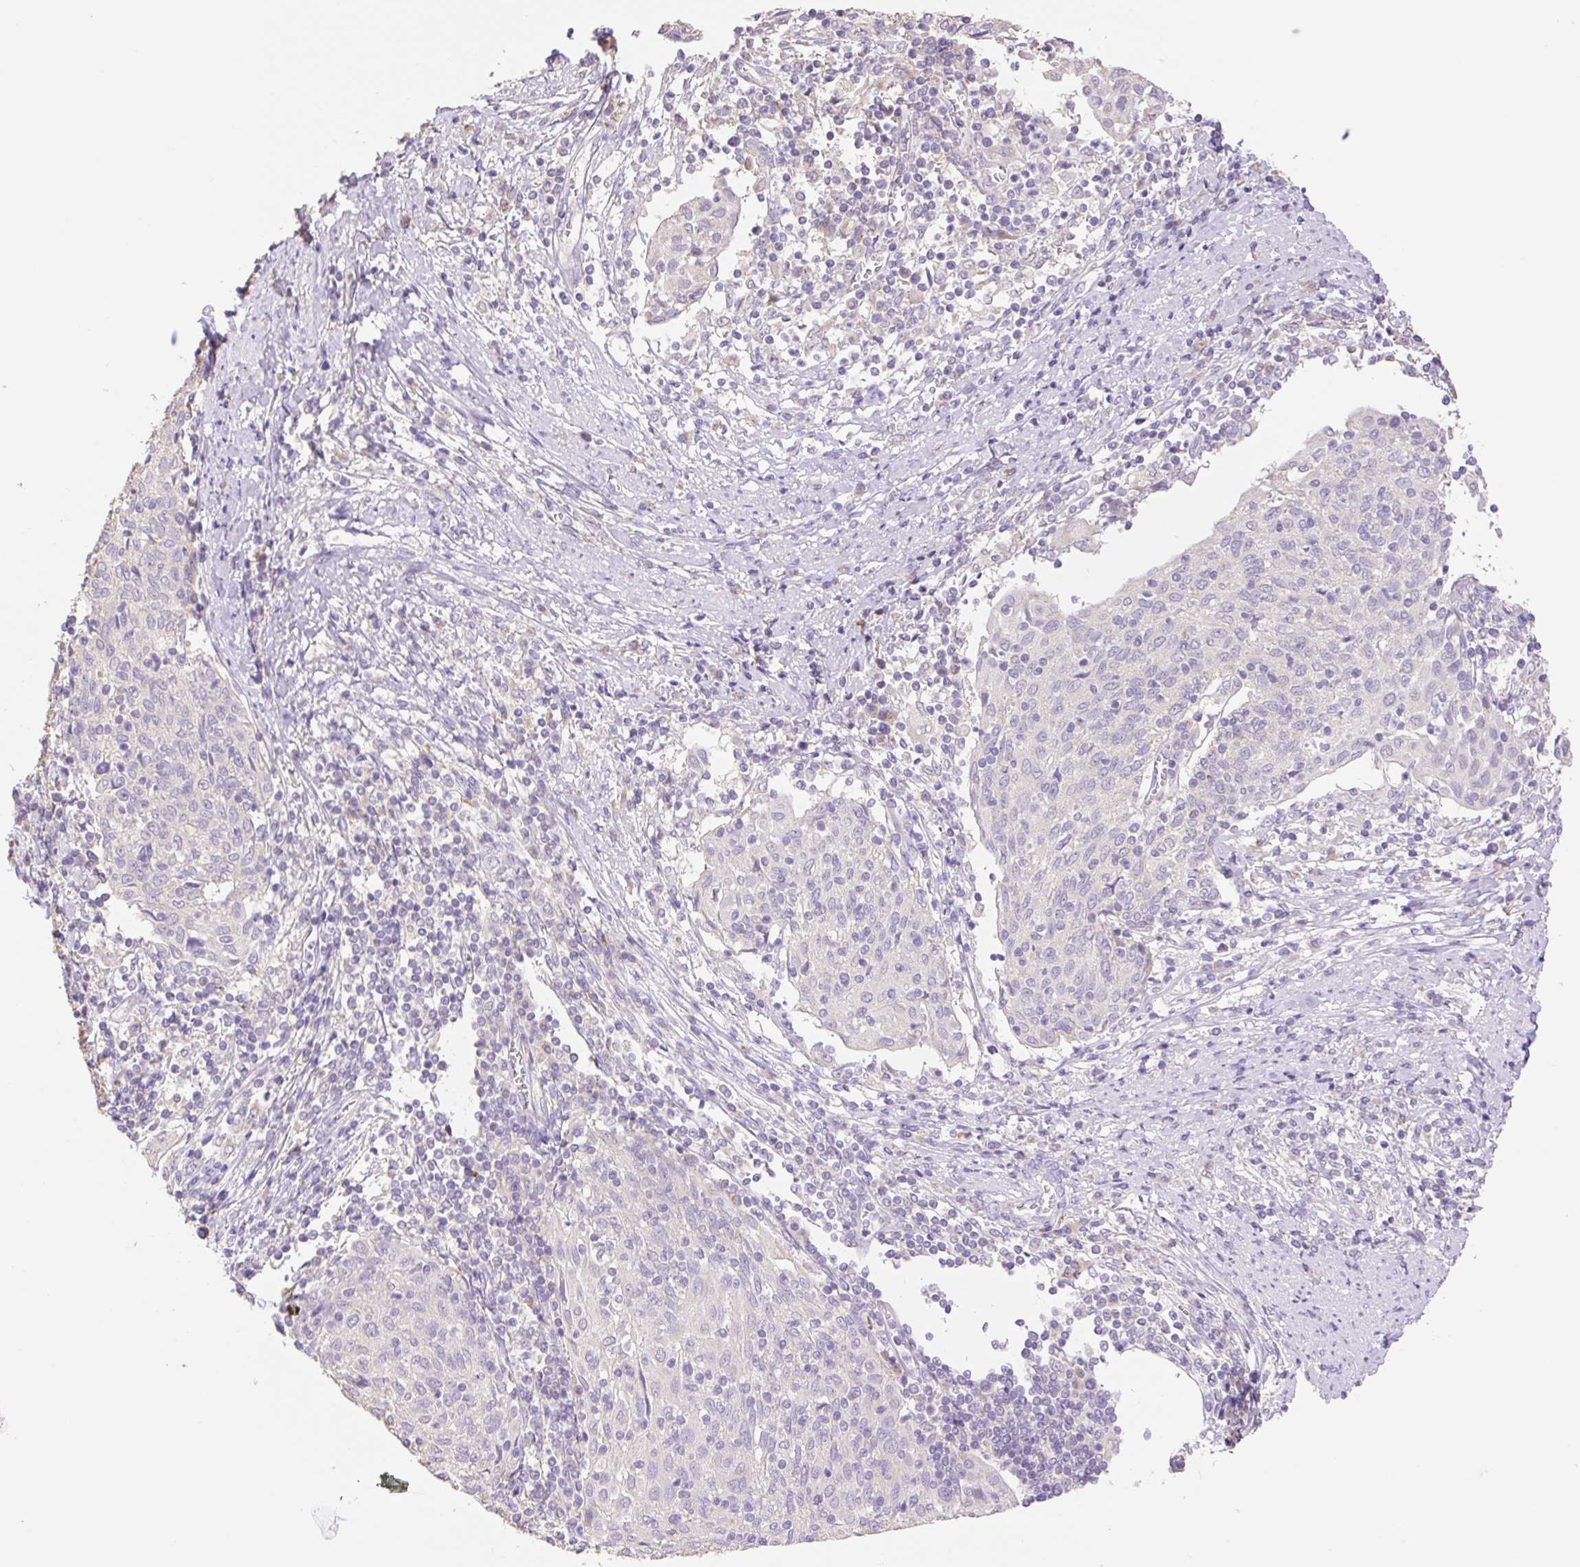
{"staining": {"intensity": "negative", "quantity": "none", "location": "none"}, "tissue": "cervical cancer", "cell_type": "Tumor cells", "image_type": "cancer", "snomed": [{"axis": "morphology", "description": "Squamous cell carcinoma, NOS"}, {"axis": "topography", "description": "Cervix"}], "caption": "A high-resolution photomicrograph shows IHC staining of cervical cancer (squamous cell carcinoma), which reveals no significant expression in tumor cells.", "gene": "COPZ2", "patient": {"sex": "female", "age": 52}}